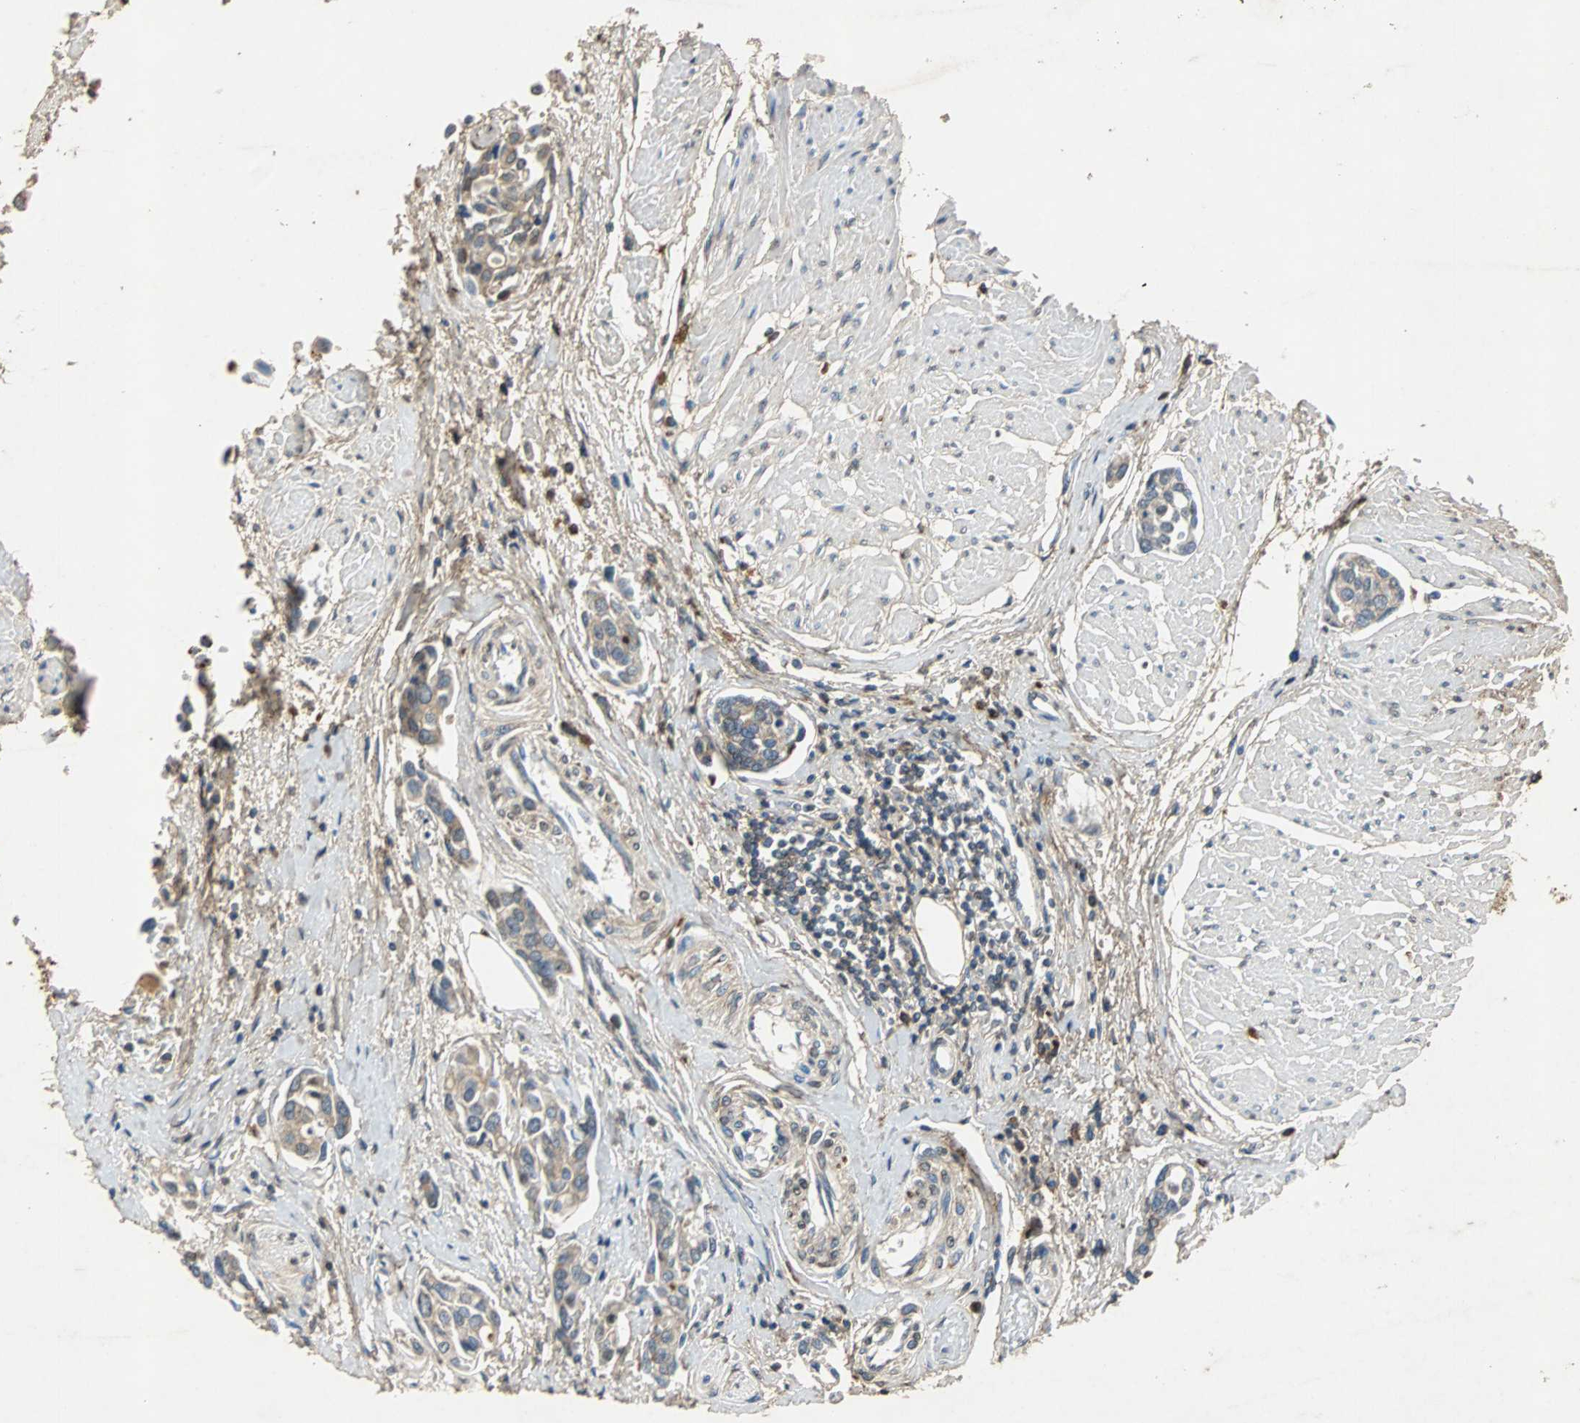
{"staining": {"intensity": "moderate", "quantity": "25%-75%", "location": "cytoplasmic/membranous"}, "tissue": "urothelial cancer", "cell_type": "Tumor cells", "image_type": "cancer", "snomed": [{"axis": "morphology", "description": "Urothelial carcinoma, High grade"}, {"axis": "topography", "description": "Urinary bladder"}], "caption": "A photomicrograph of urothelial carcinoma (high-grade) stained for a protein reveals moderate cytoplasmic/membranous brown staining in tumor cells. (IHC, brightfield microscopy, high magnification).", "gene": "NAA10", "patient": {"sex": "male", "age": 78}}